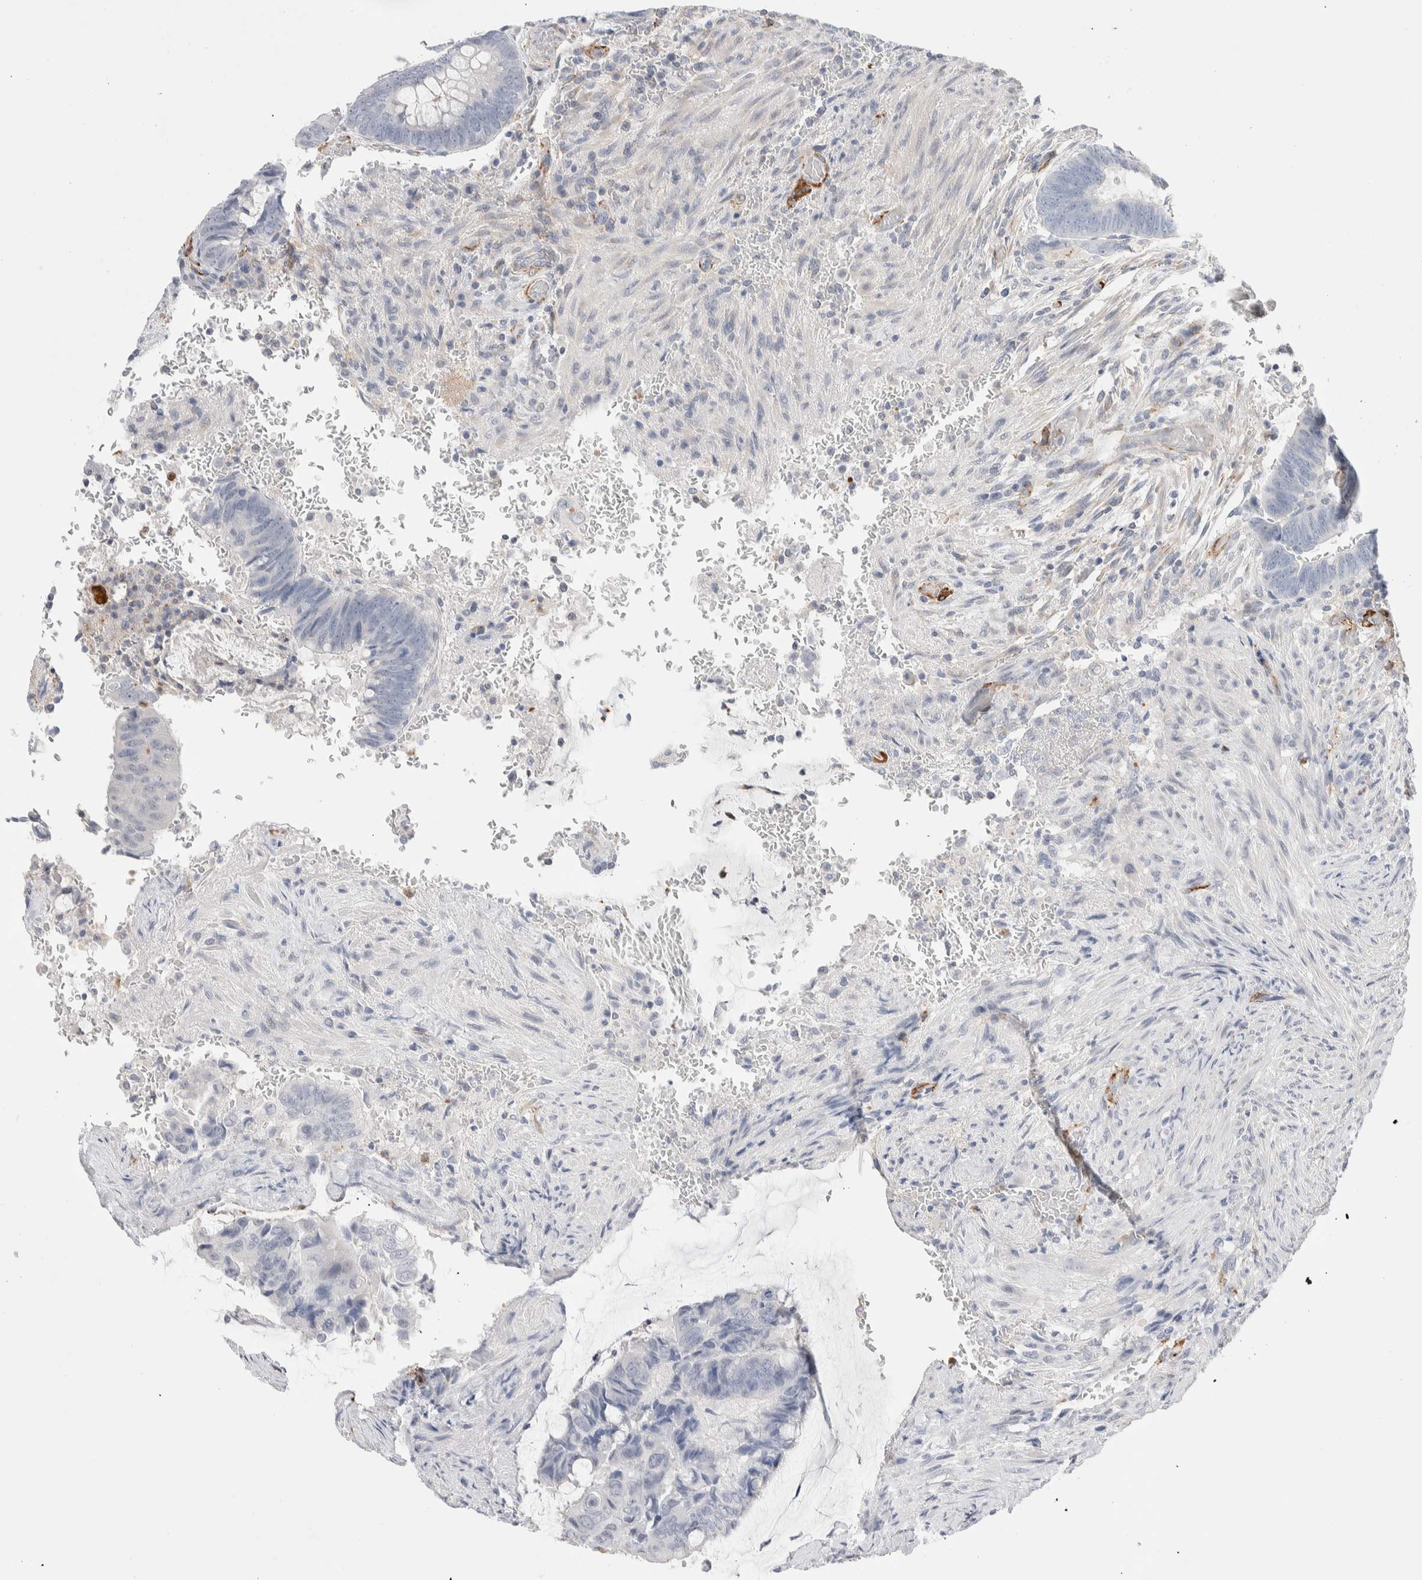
{"staining": {"intensity": "negative", "quantity": "none", "location": "none"}, "tissue": "colorectal cancer", "cell_type": "Tumor cells", "image_type": "cancer", "snomed": [{"axis": "morphology", "description": "Normal tissue, NOS"}, {"axis": "morphology", "description": "Adenocarcinoma, NOS"}, {"axis": "topography", "description": "Rectum"}], "caption": "Immunohistochemistry of colorectal adenocarcinoma exhibits no positivity in tumor cells.", "gene": "SEPTIN4", "patient": {"sex": "male", "age": 92}}